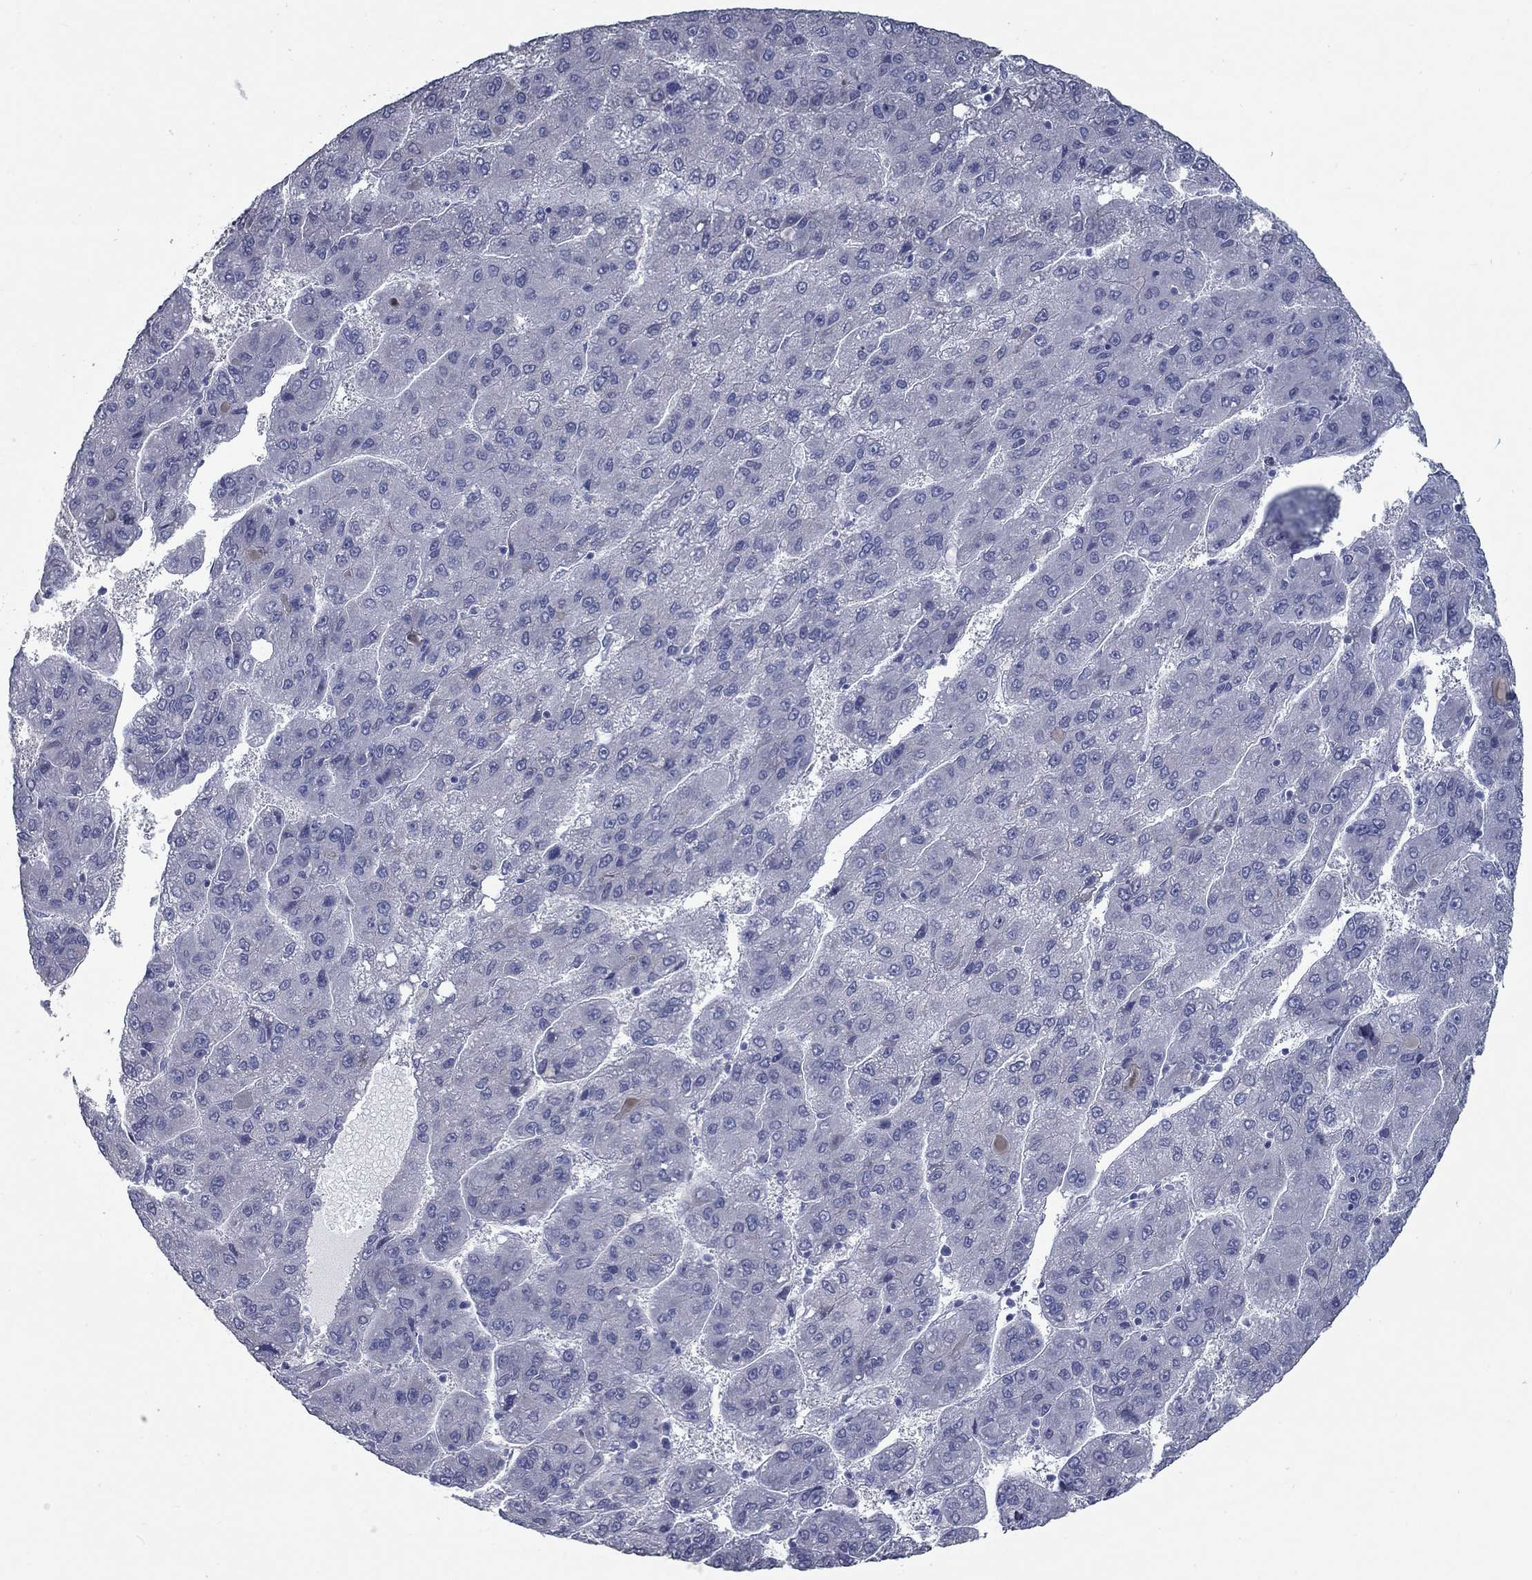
{"staining": {"intensity": "negative", "quantity": "none", "location": "none"}, "tissue": "liver cancer", "cell_type": "Tumor cells", "image_type": "cancer", "snomed": [{"axis": "morphology", "description": "Carcinoma, Hepatocellular, NOS"}, {"axis": "topography", "description": "Liver"}], "caption": "Immunohistochemistry of human hepatocellular carcinoma (liver) demonstrates no expression in tumor cells. The staining was performed using DAB (3,3'-diaminobenzidine) to visualize the protein expression in brown, while the nuclei were stained in blue with hematoxylin (Magnification: 20x).", "gene": "KIRREL2", "patient": {"sex": "female", "age": 82}}